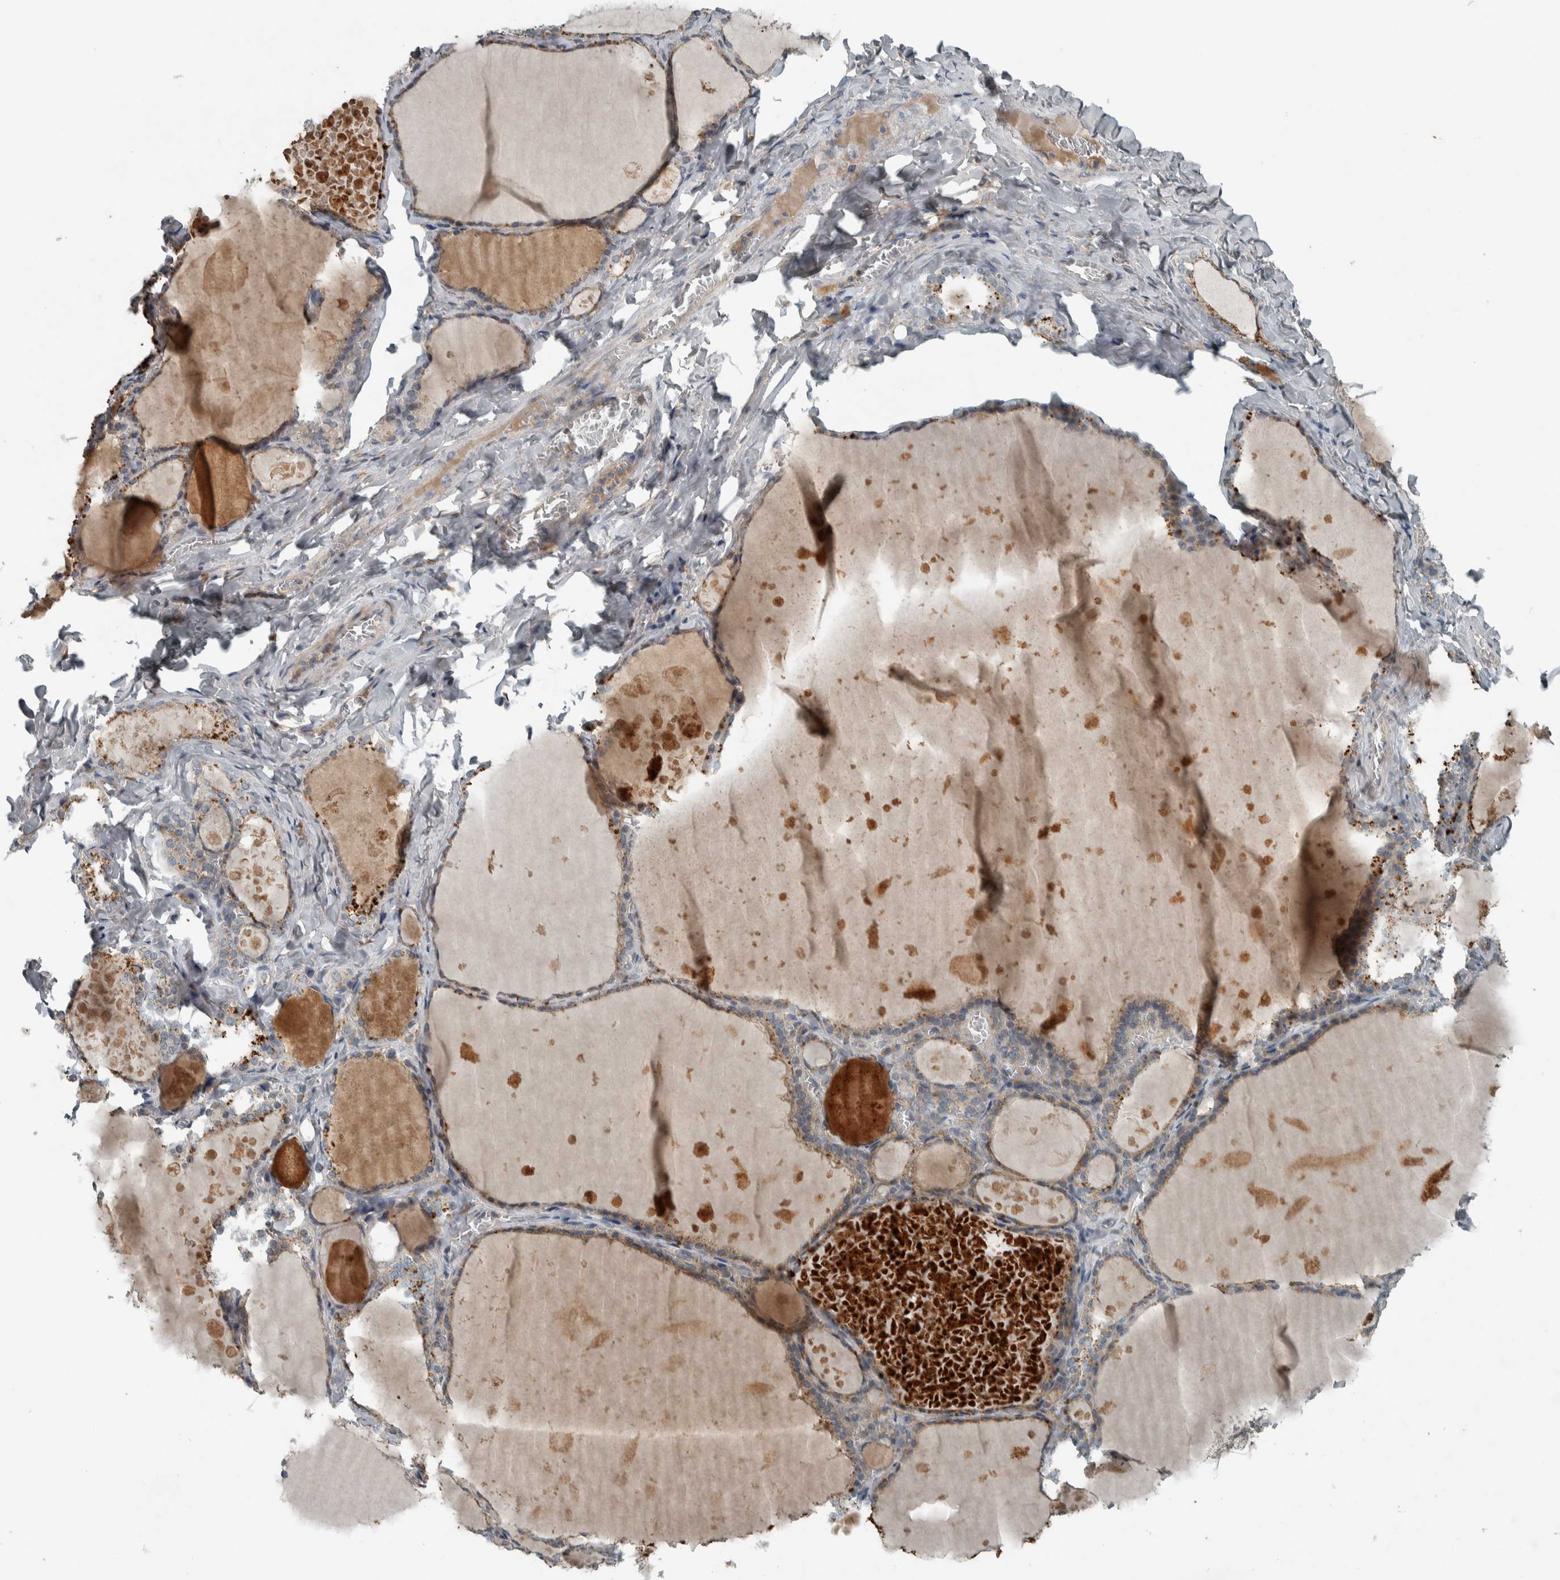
{"staining": {"intensity": "weak", "quantity": ">75%", "location": "cytoplasmic/membranous"}, "tissue": "thyroid gland", "cell_type": "Glandular cells", "image_type": "normal", "snomed": [{"axis": "morphology", "description": "Normal tissue, NOS"}, {"axis": "topography", "description": "Thyroid gland"}], "caption": "Brown immunohistochemical staining in normal thyroid gland reveals weak cytoplasmic/membranous expression in about >75% of glandular cells.", "gene": "CLCN2", "patient": {"sex": "male", "age": 56}}